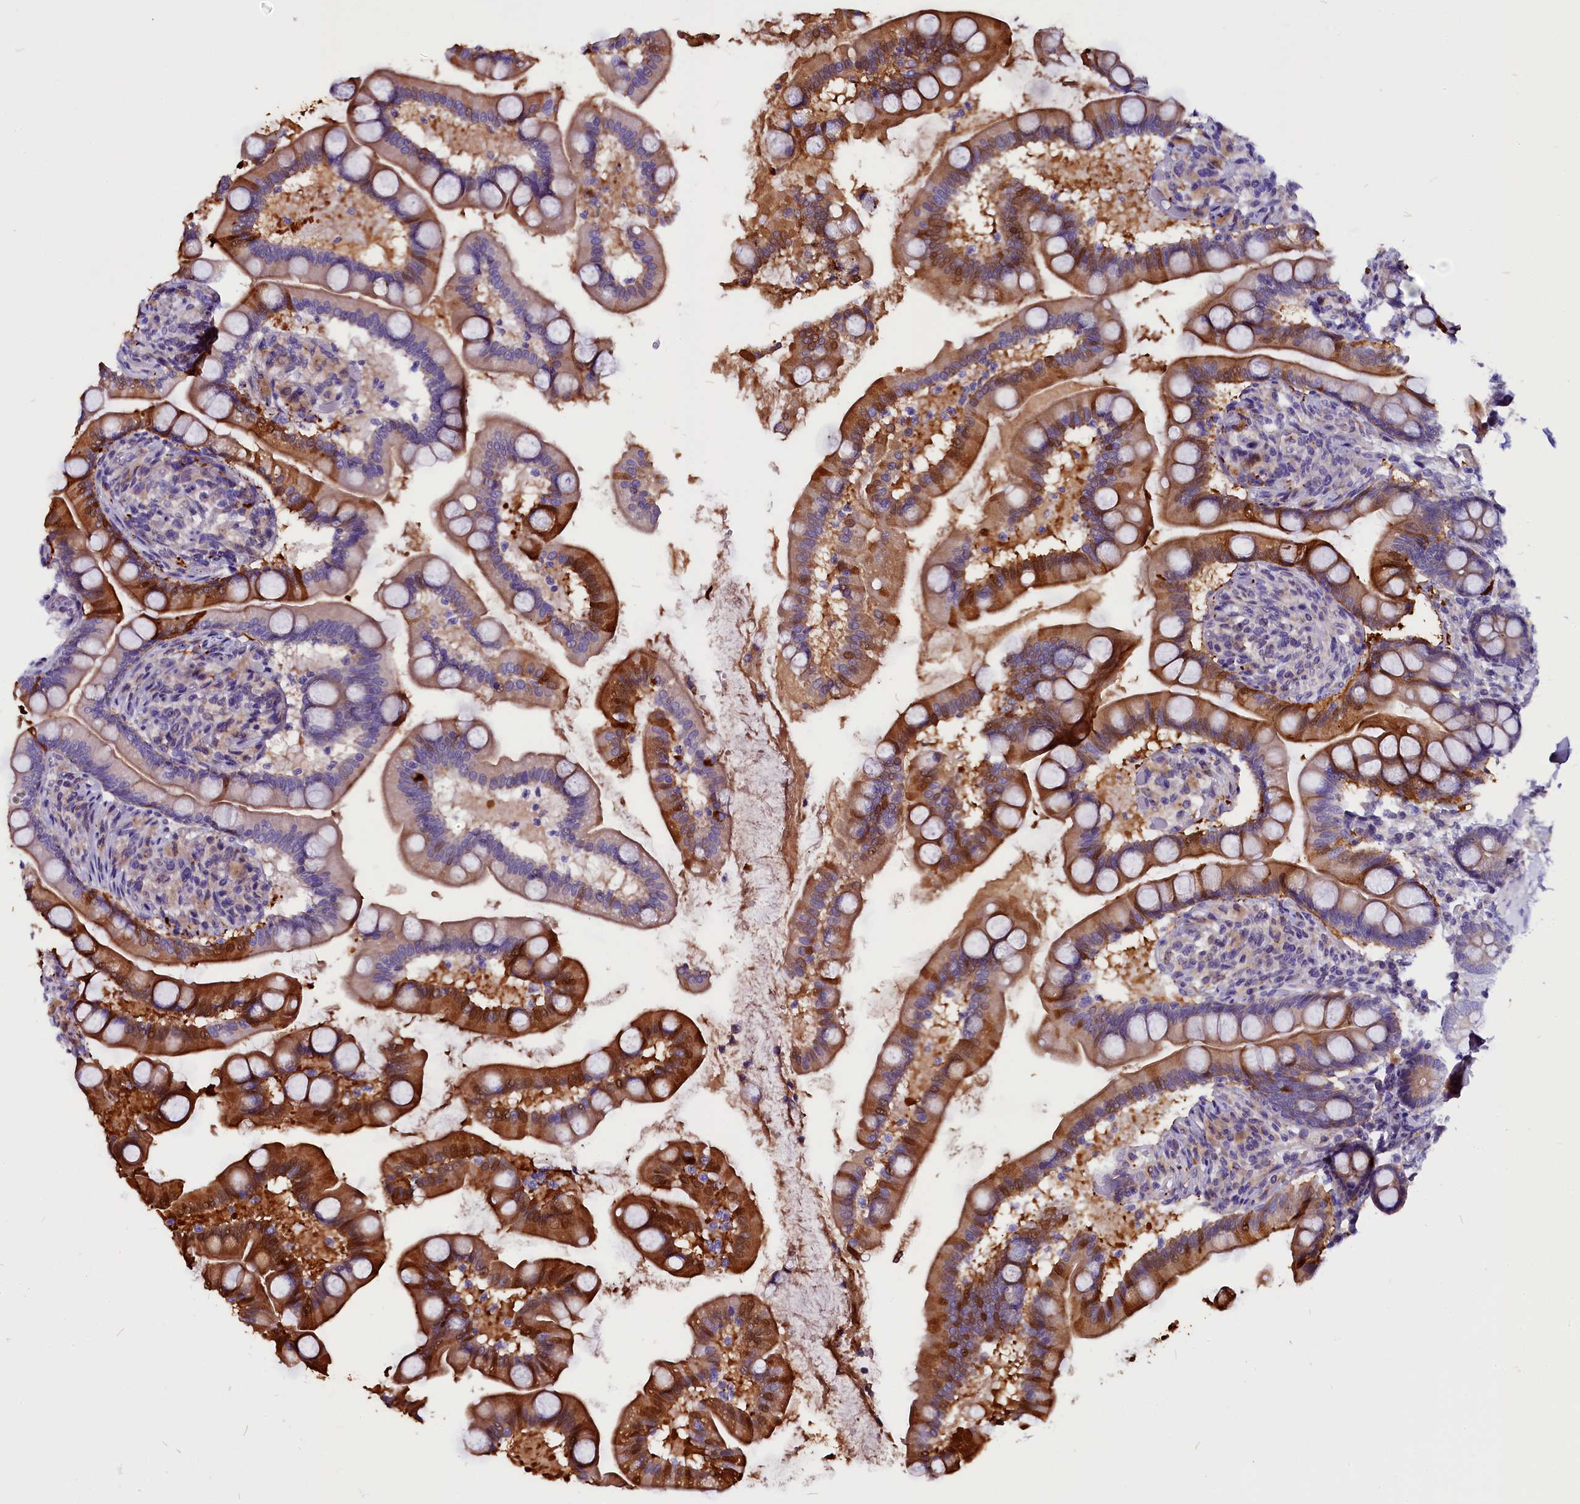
{"staining": {"intensity": "strong", "quantity": "25%-75%", "location": "cytoplasmic/membranous"}, "tissue": "small intestine", "cell_type": "Glandular cells", "image_type": "normal", "snomed": [{"axis": "morphology", "description": "Normal tissue, NOS"}, {"axis": "topography", "description": "Small intestine"}], "caption": "IHC of benign small intestine displays high levels of strong cytoplasmic/membranous positivity in approximately 25%-75% of glandular cells.", "gene": "CEP170", "patient": {"sex": "female", "age": 64}}